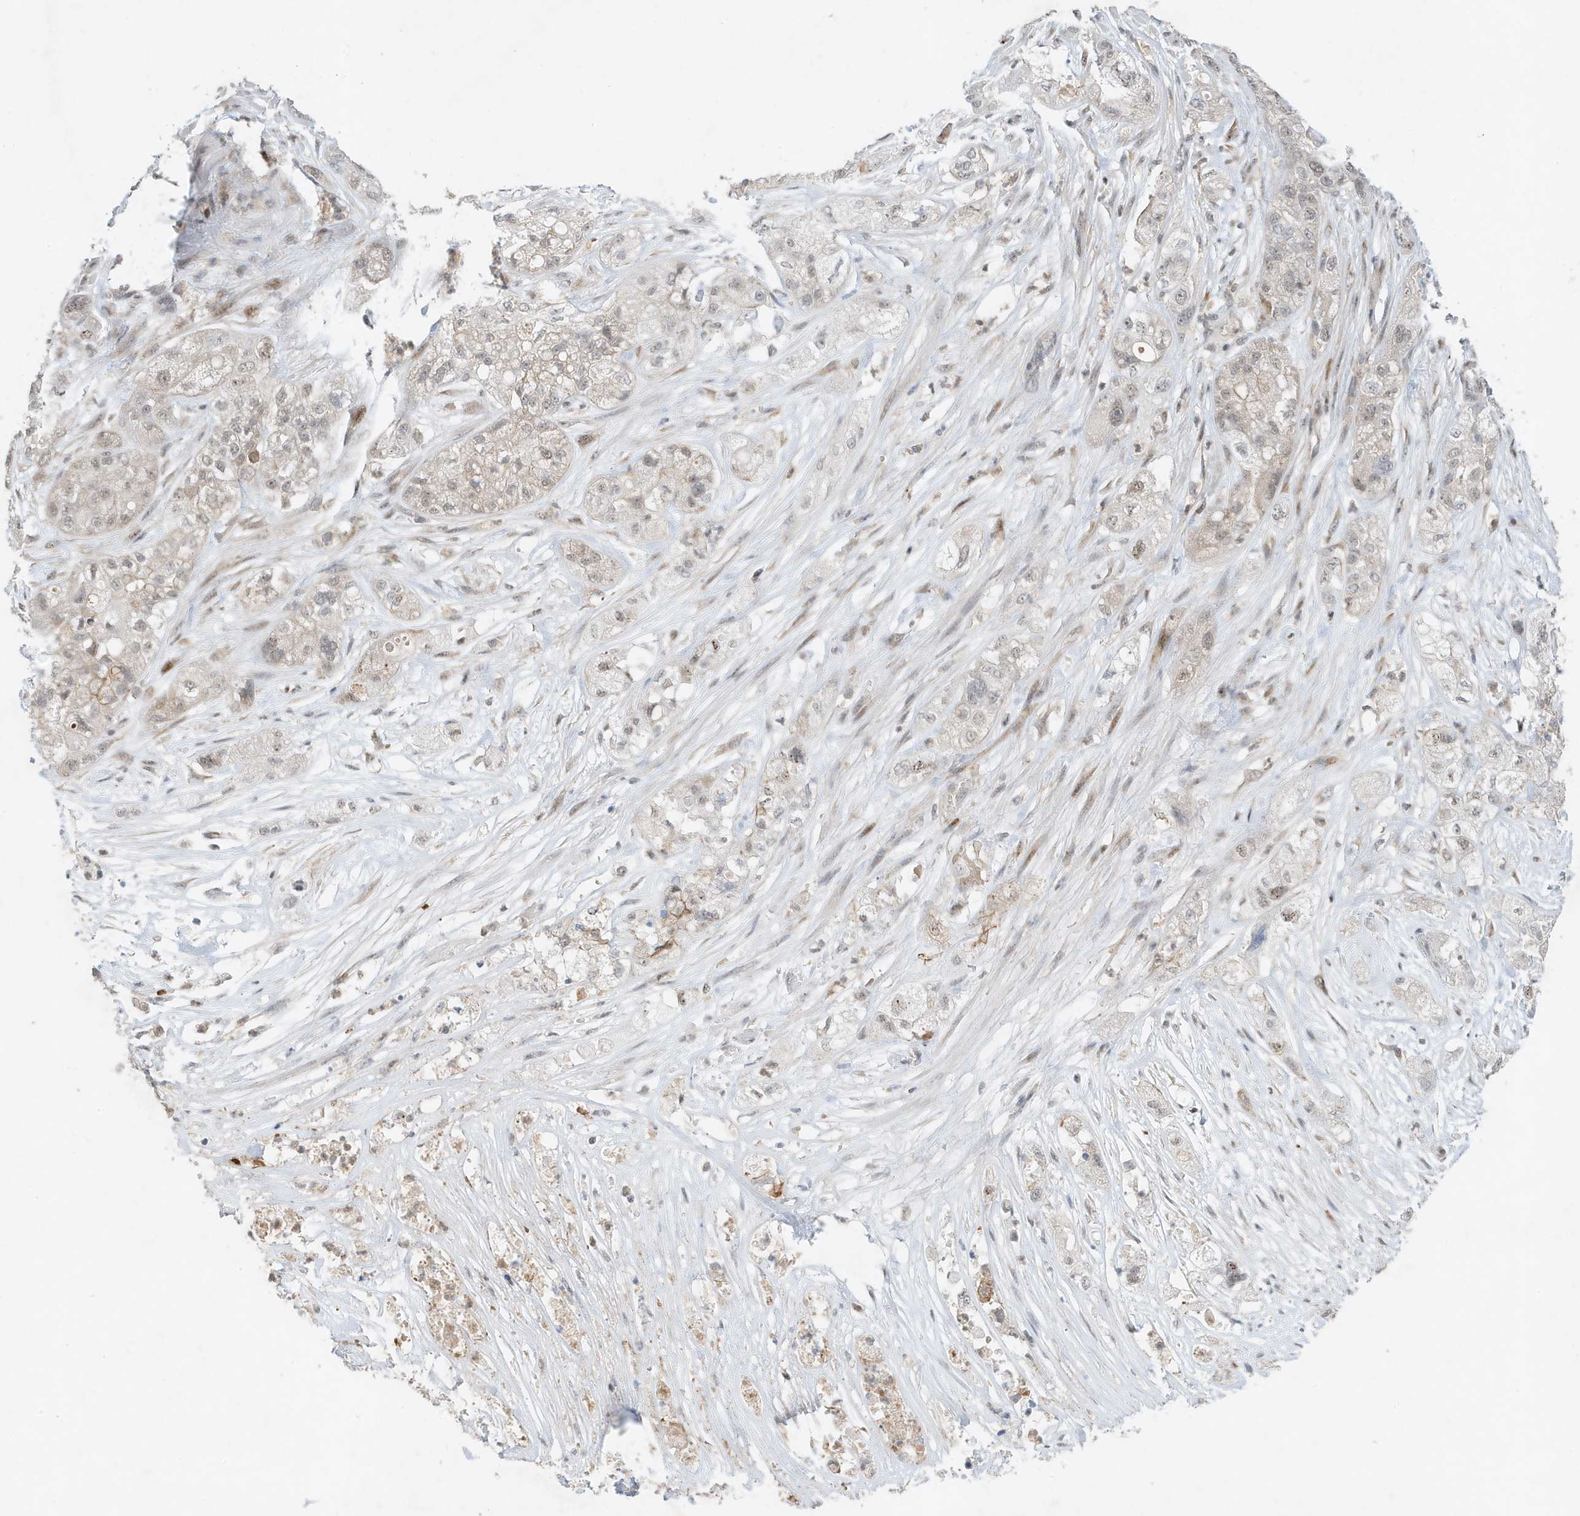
{"staining": {"intensity": "weak", "quantity": "<25%", "location": "nuclear"}, "tissue": "pancreatic cancer", "cell_type": "Tumor cells", "image_type": "cancer", "snomed": [{"axis": "morphology", "description": "Adenocarcinoma, NOS"}, {"axis": "topography", "description": "Pancreas"}], "caption": "The immunohistochemistry photomicrograph has no significant staining in tumor cells of pancreatic cancer (adenocarcinoma) tissue.", "gene": "MAST3", "patient": {"sex": "female", "age": 78}}